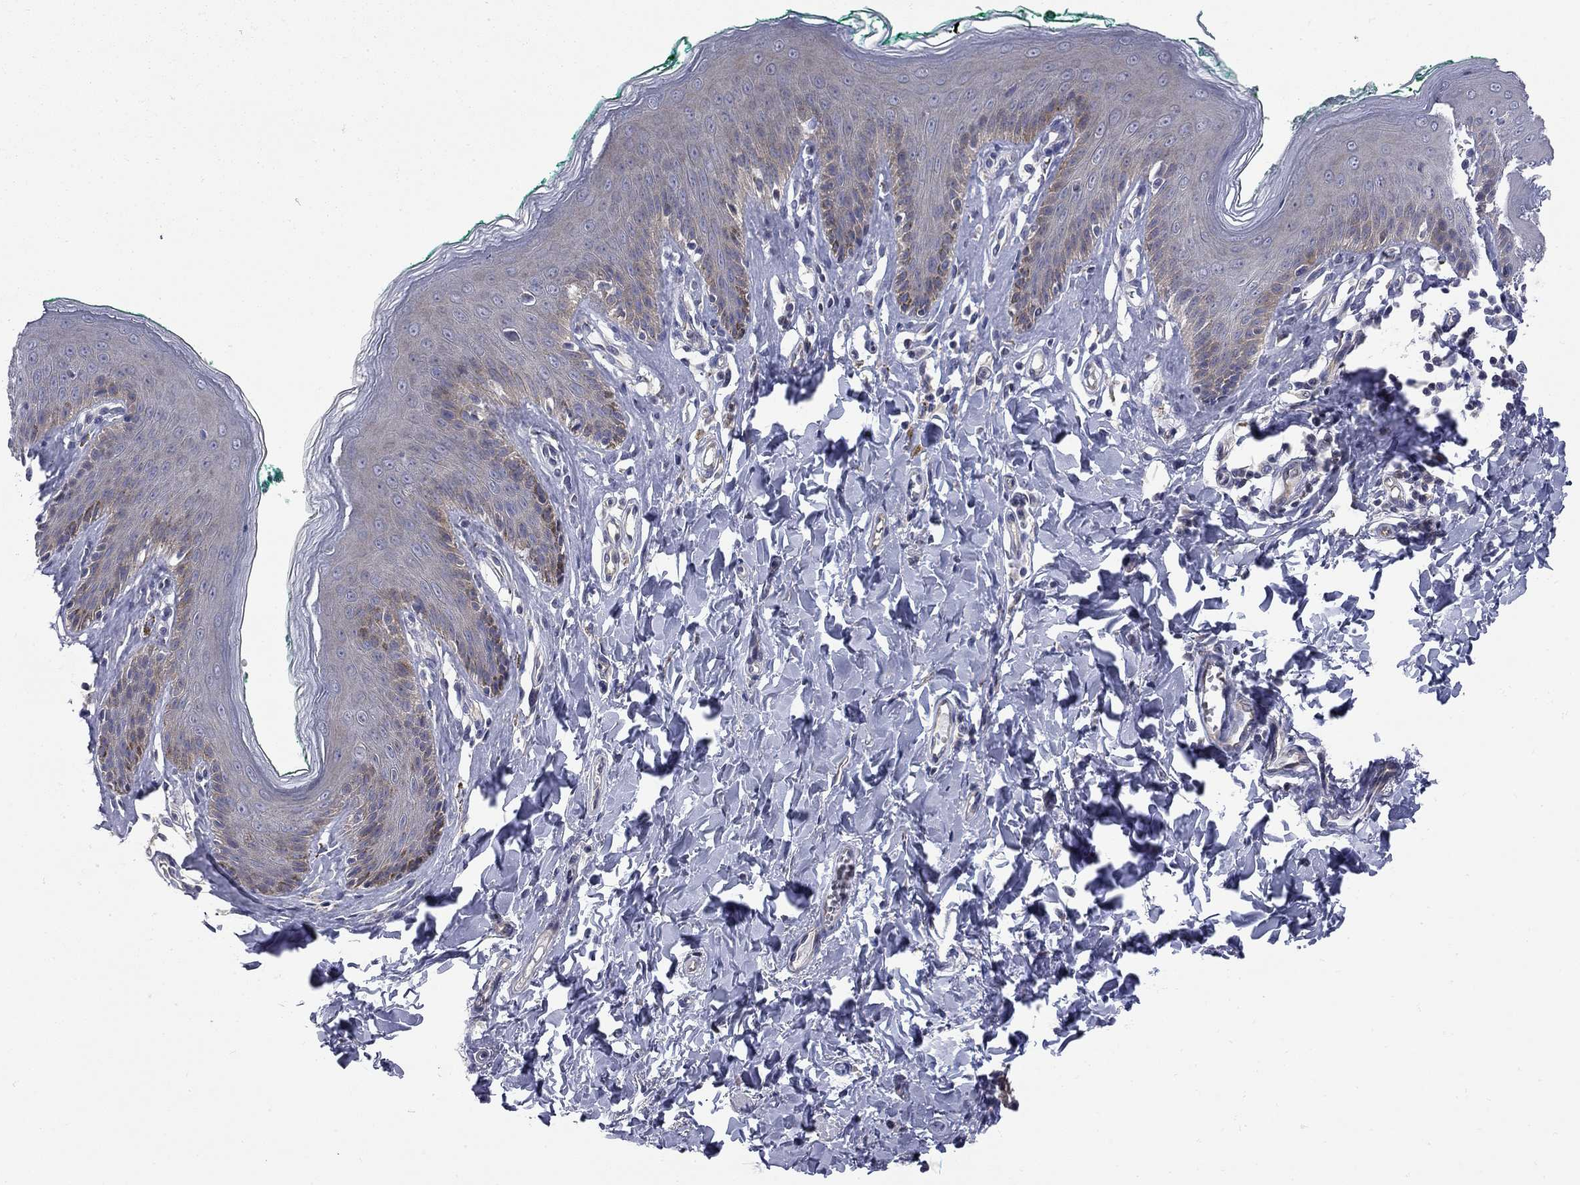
{"staining": {"intensity": "moderate", "quantity": "25%-75%", "location": "cytoplasmic/membranous"}, "tissue": "skin", "cell_type": "Epidermal cells", "image_type": "normal", "snomed": [{"axis": "morphology", "description": "Normal tissue, NOS"}, {"axis": "topography", "description": "Vulva"}], "caption": "DAB (3,3'-diaminobenzidine) immunohistochemical staining of benign human skin demonstrates moderate cytoplasmic/membranous protein positivity in approximately 25%-75% of epidermal cells.", "gene": "ENSG00000255639", "patient": {"sex": "female", "age": 66}}